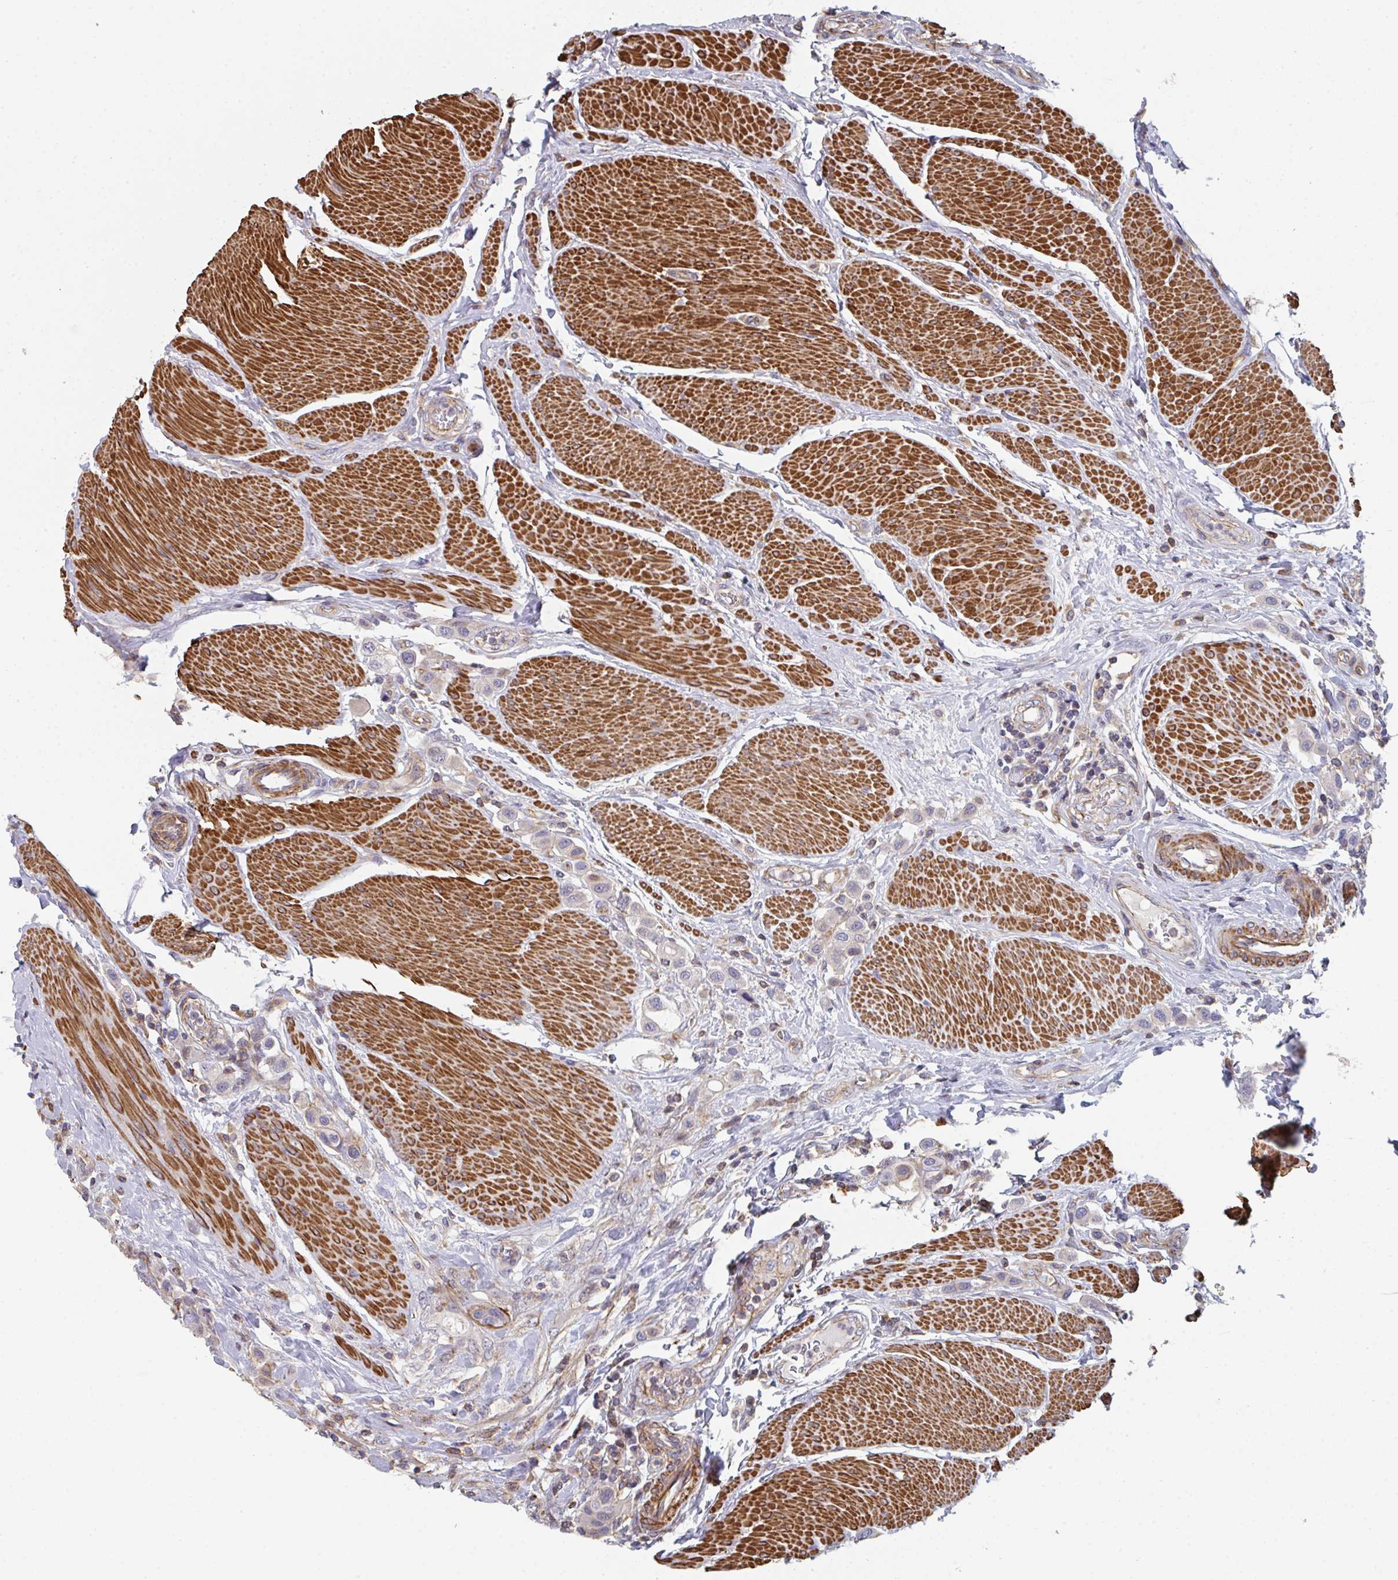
{"staining": {"intensity": "negative", "quantity": "none", "location": "none"}, "tissue": "urothelial cancer", "cell_type": "Tumor cells", "image_type": "cancer", "snomed": [{"axis": "morphology", "description": "Urothelial carcinoma, High grade"}, {"axis": "topography", "description": "Urinary bladder"}], "caption": "Immunohistochemical staining of urothelial cancer exhibits no significant expression in tumor cells. (Brightfield microscopy of DAB (3,3'-diaminobenzidine) immunohistochemistry at high magnification).", "gene": "FZD2", "patient": {"sex": "male", "age": 50}}